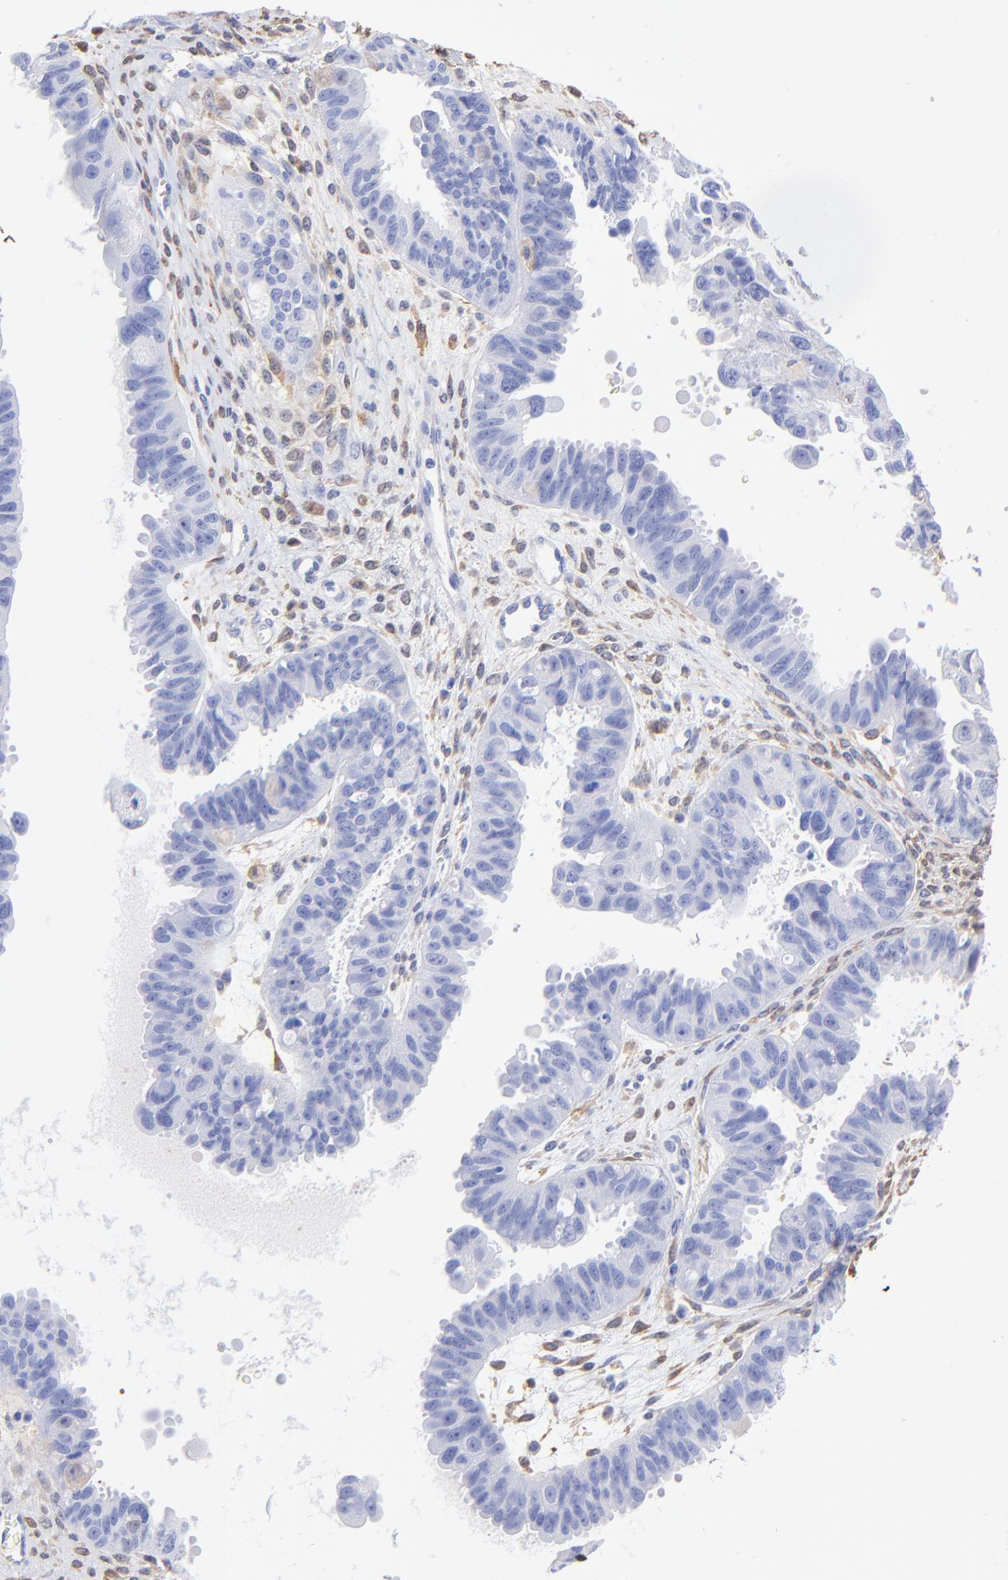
{"staining": {"intensity": "negative", "quantity": "none", "location": "none"}, "tissue": "ovarian cancer", "cell_type": "Tumor cells", "image_type": "cancer", "snomed": [{"axis": "morphology", "description": "Carcinoma, endometroid"}, {"axis": "topography", "description": "Ovary"}], "caption": "Immunohistochemistry of human endometroid carcinoma (ovarian) exhibits no expression in tumor cells.", "gene": "ALDH1A1", "patient": {"sex": "female", "age": 85}}